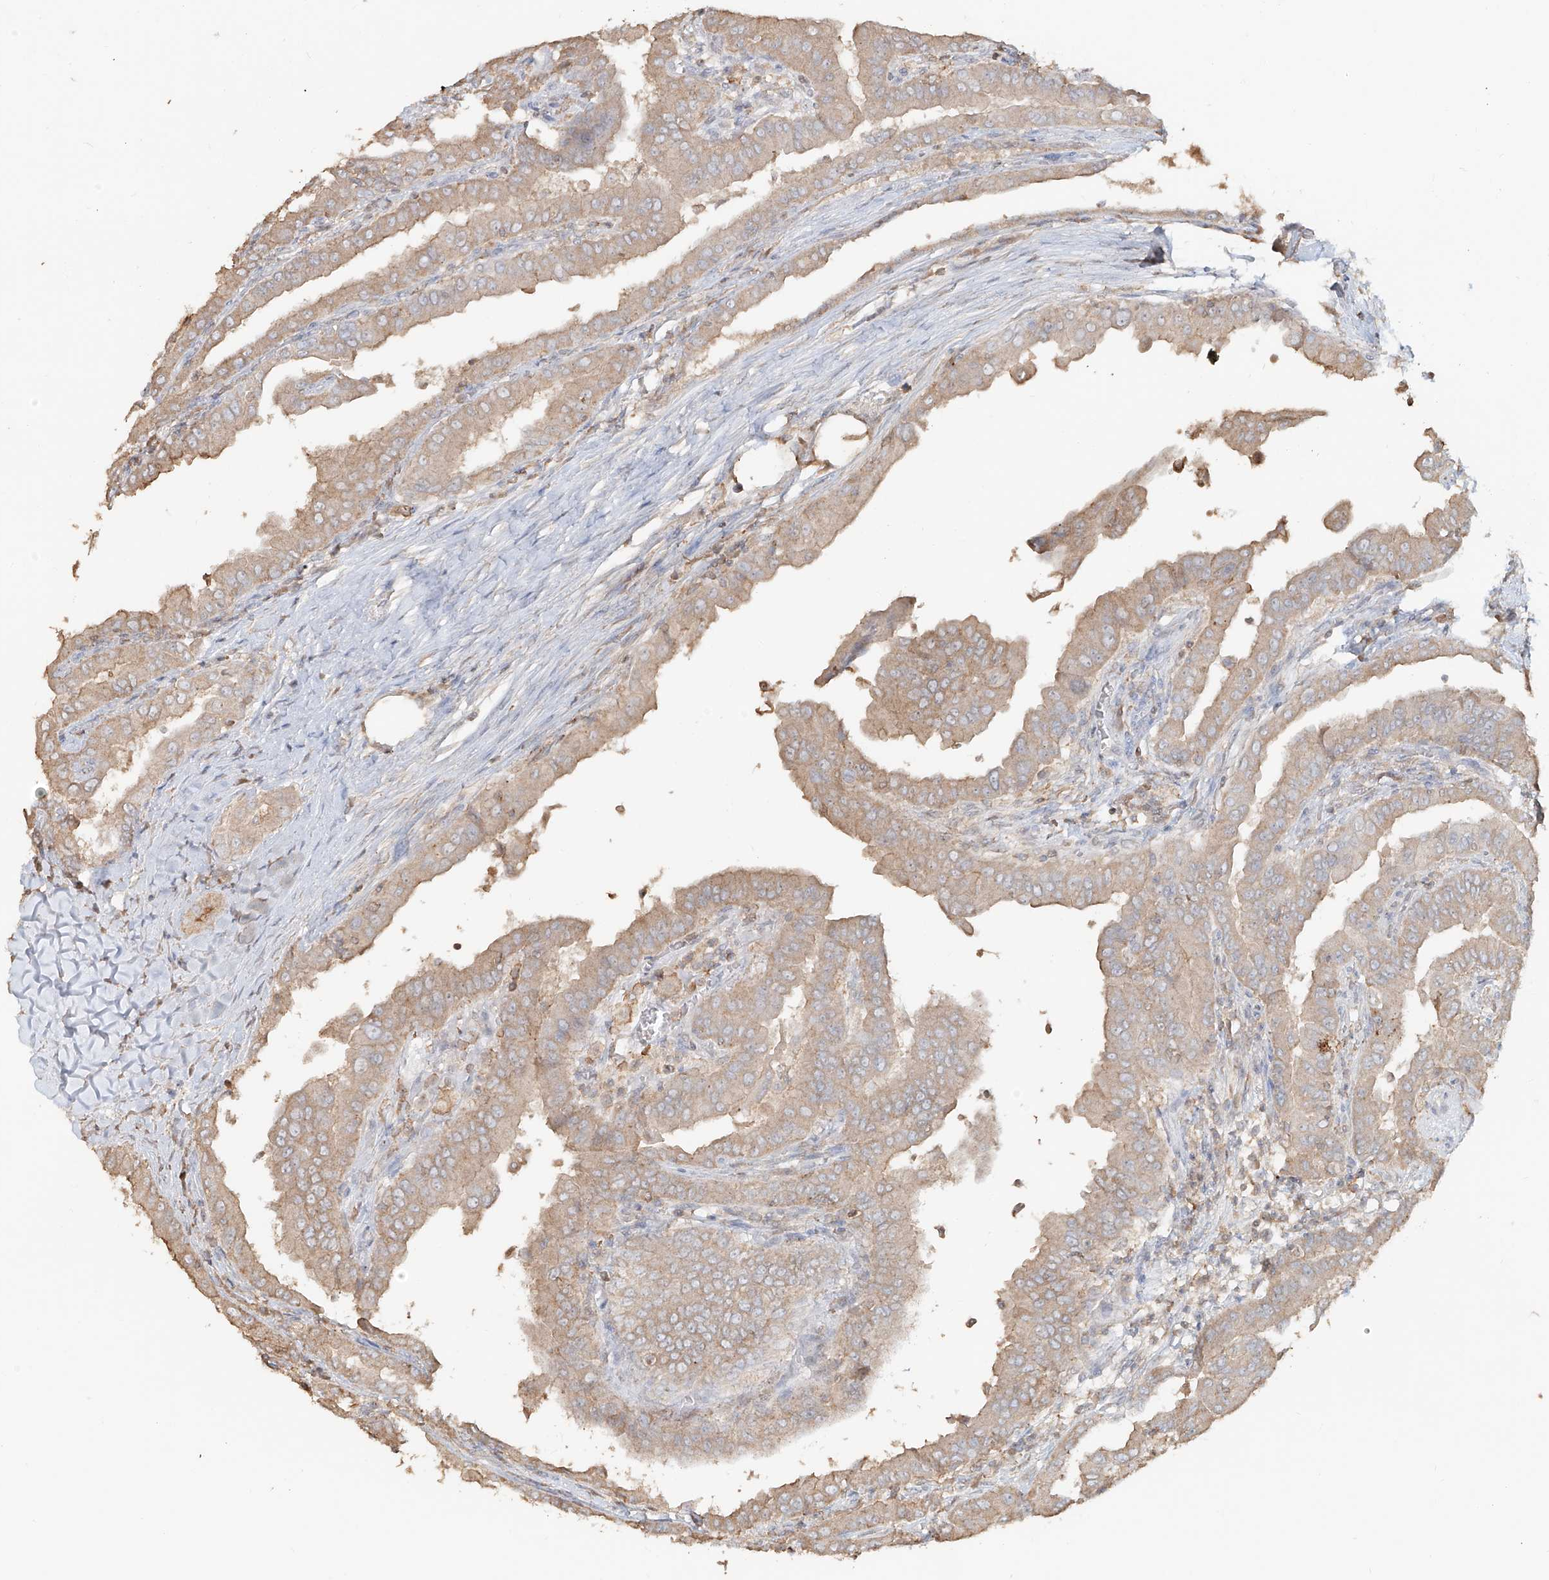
{"staining": {"intensity": "weak", "quantity": "25%-75%", "location": "cytoplasmic/membranous"}, "tissue": "thyroid cancer", "cell_type": "Tumor cells", "image_type": "cancer", "snomed": [{"axis": "morphology", "description": "Papillary adenocarcinoma, NOS"}, {"axis": "topography", "description": "Thyroid gland"}], "caption": "The histopathology image reveals a brown stain indicating the presence of a protein in the cytoplasmic/membranous of tumor cells in papillary adenocarcinoma (thyroid). (DAB (3,3'-diaminobenzidine) IHC, brown staining for protein, blue staining for nuclei).", "gene": "NPHS1", "patient": {"sex": "male", "age": 33}}